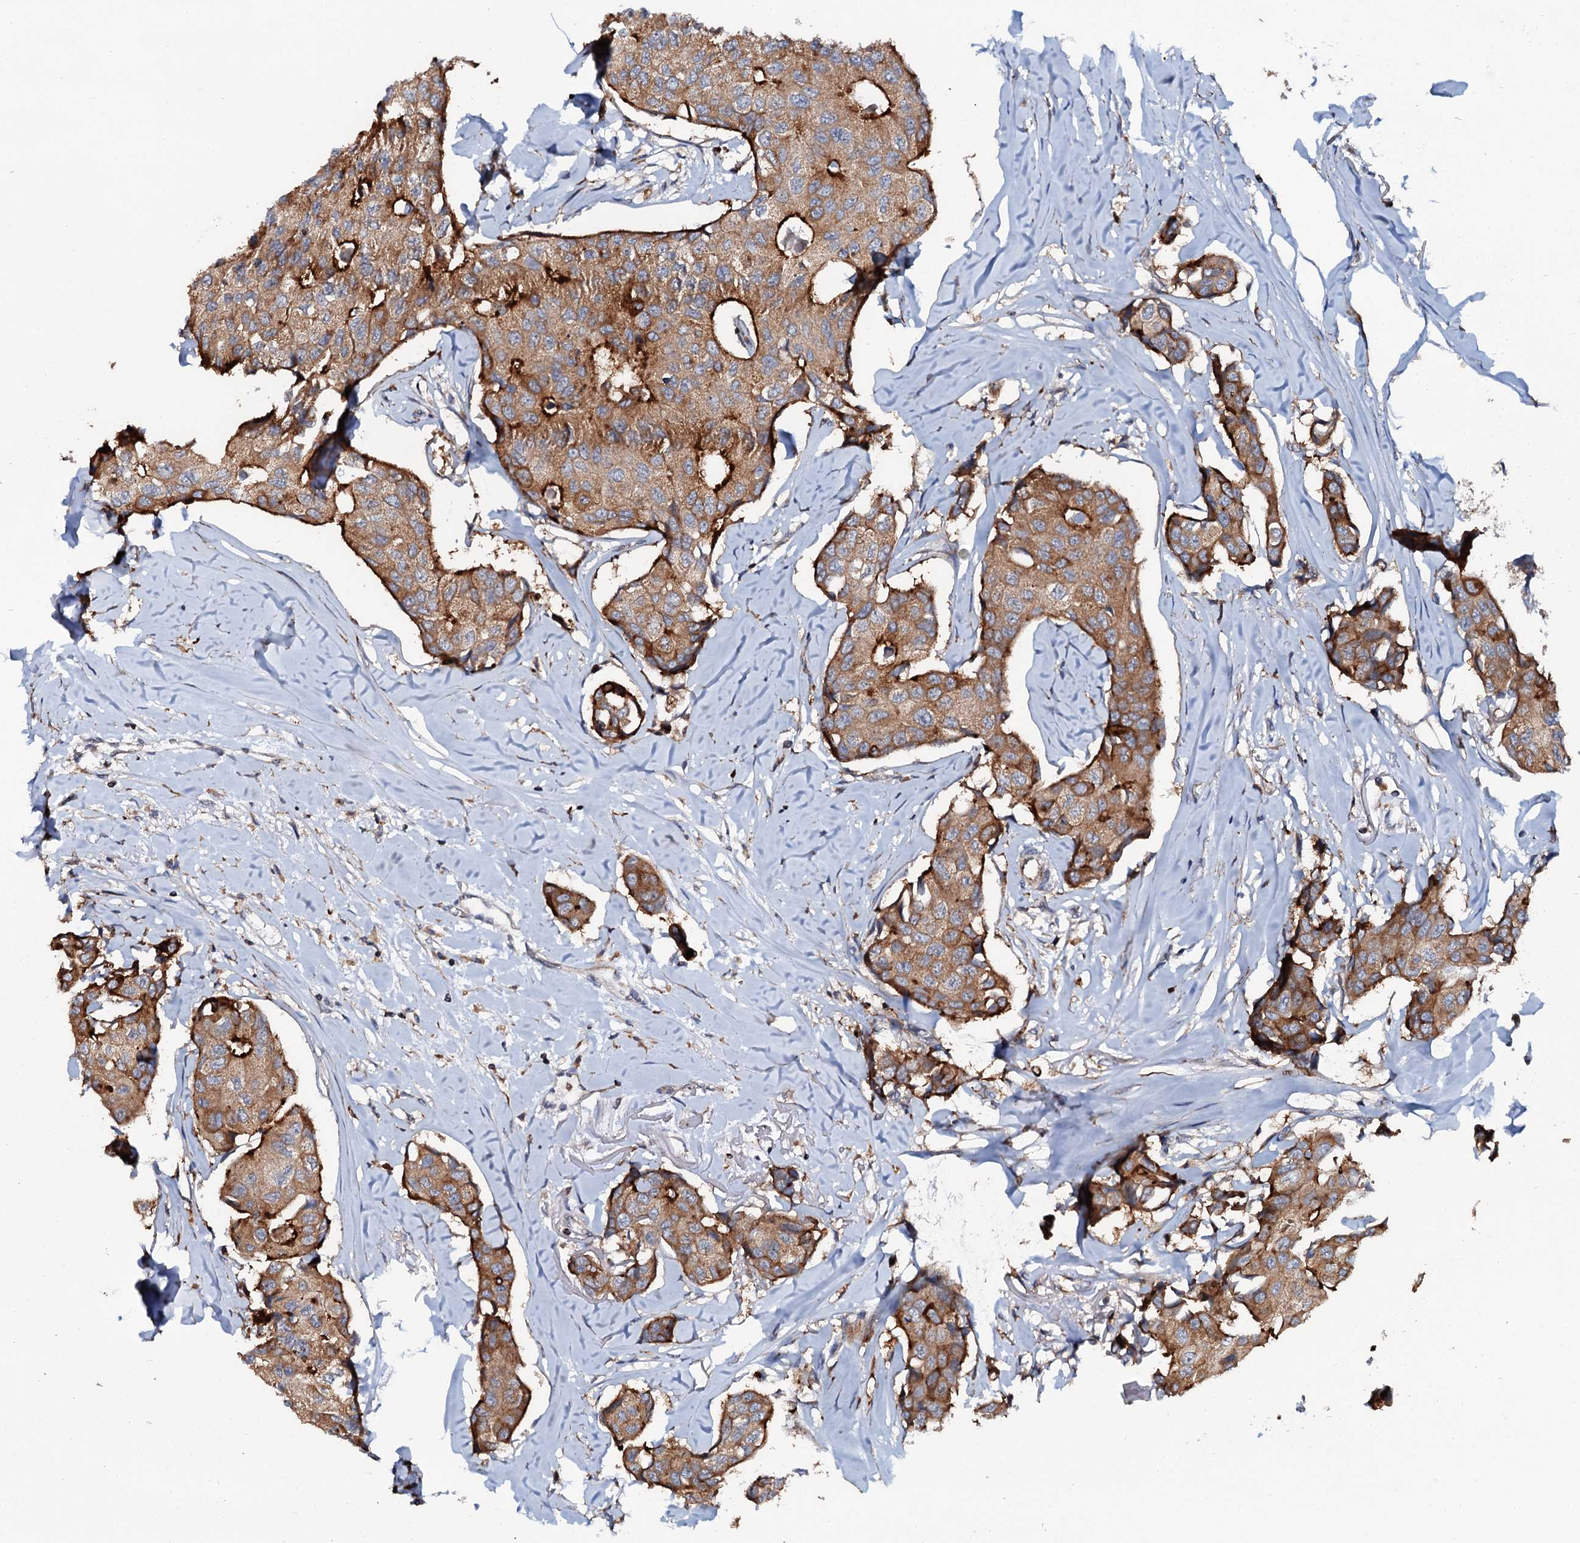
{"staining": {"intensity": "strong", "quantity": ">75%", "location": "cytoplasmic/membranous"}, "tissue": "breast cancer", "cell_type": "Tumor cells", "image_type": "cancer", "snomed": [{"axis": "morphology", "description": "Duct carcinoma"}, {"axis": "topography", "description": "Breast"}], "caption": "IHC image of invasive ductal carcinoma (breast) stained for a protein (brown), which exhibits high levels of strong cytoplasmic/membranous staining in about >75% of tumor cells.", "gene": "VAMP8", "patient": {"sex": "female", "age": 80}}